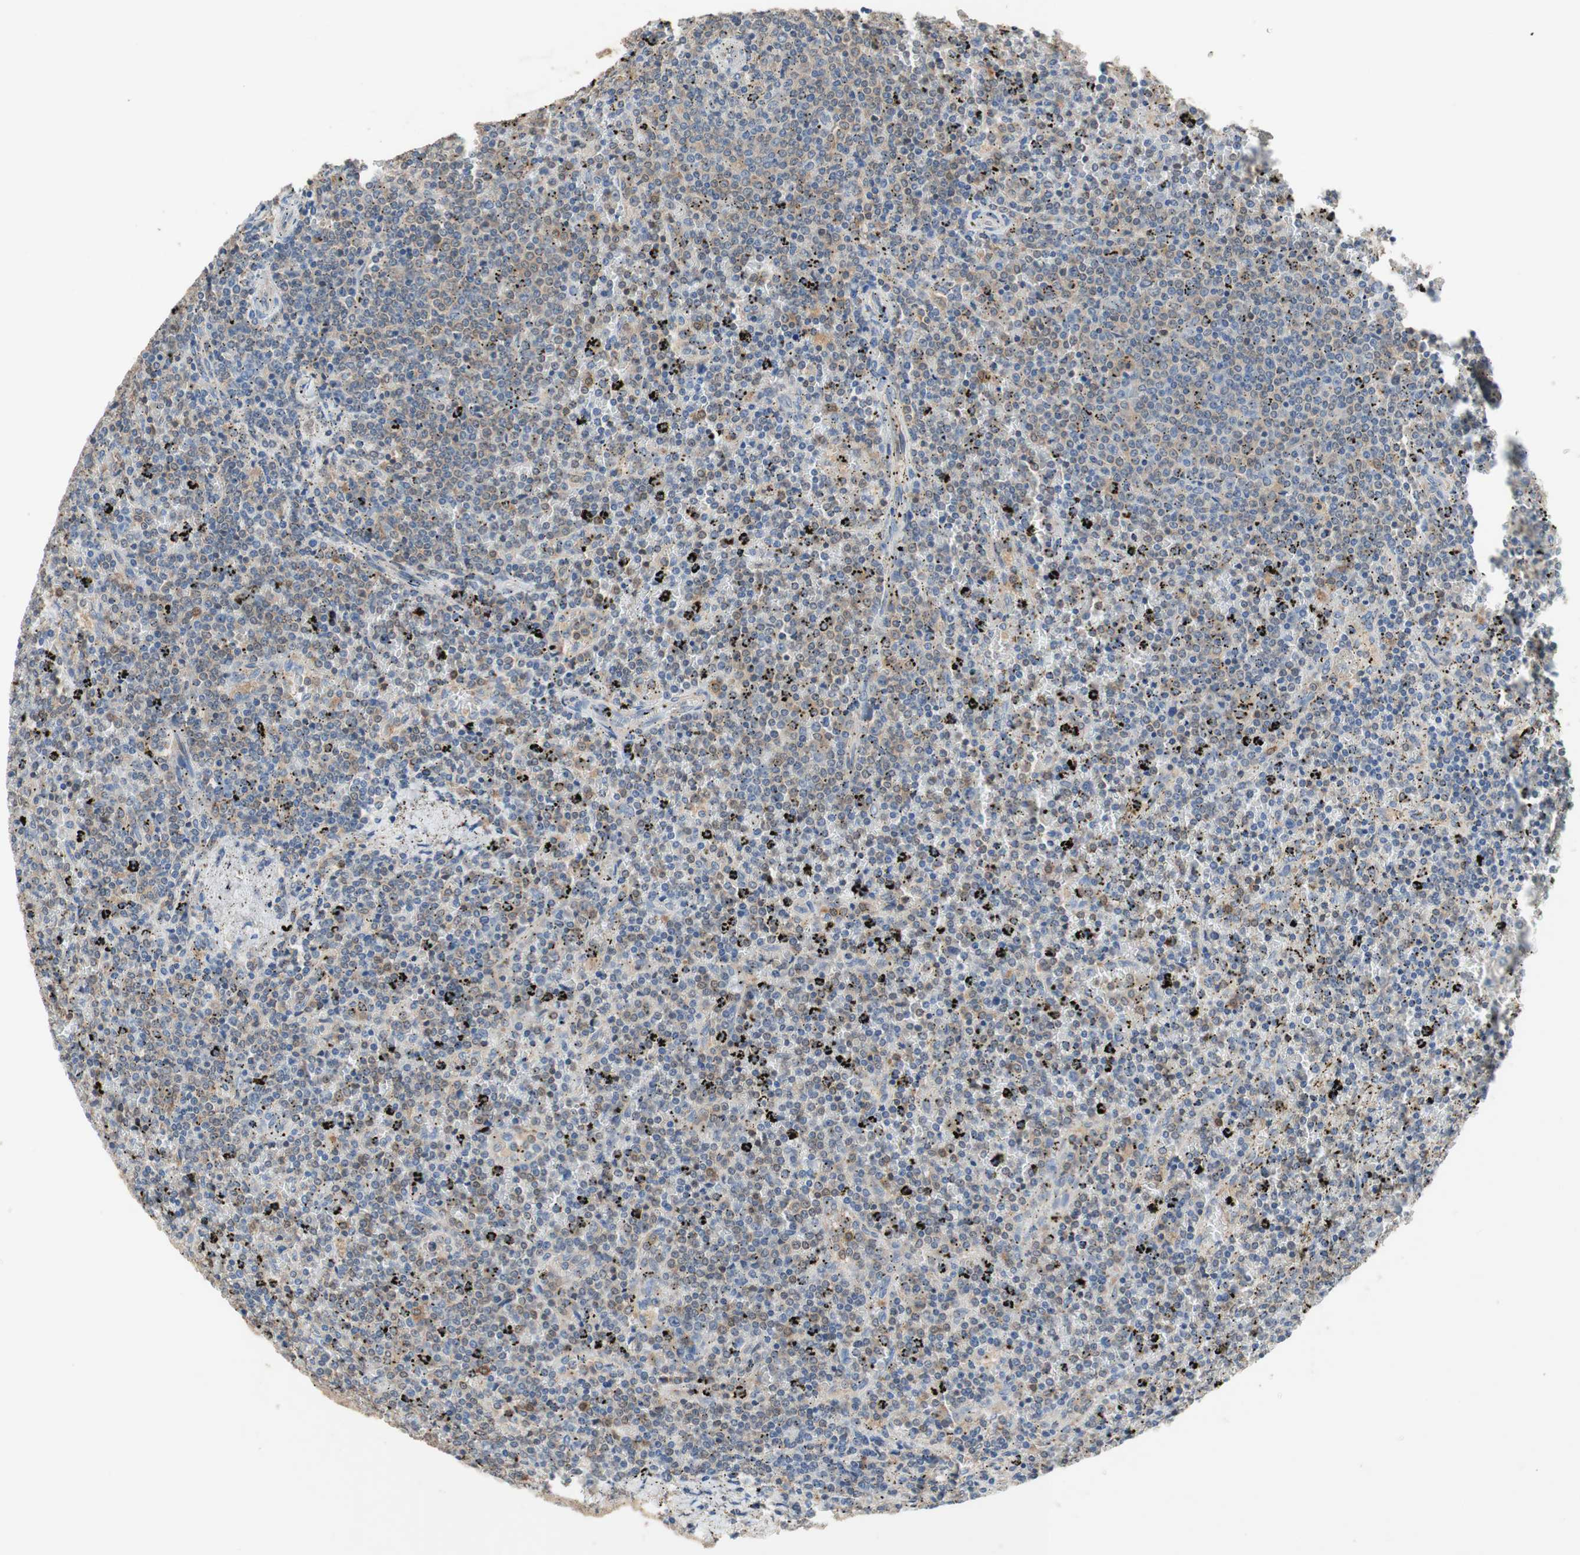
{"staining": {"intensity": "weak", "quantity": "25%-75%", "location": "cytoplasmic/membranous"}, "tissue": "lymphoma", "cell_type": "Tumor cells", "image_type": "cancer", "snomed": [{"axis": "morphology", "description": "Malignant lymphoma, non-Hodgkin's type, Low grade"}, {"axis": "topography", "description": "Spleen"}], "caption": "Tumor cells exhibit low levels of weak cytoplasmic/membranous staining in approximately 25%-75% of cells in low-grade malignant lymphoma, non-Hodgkin's type. (Stains: DAB (3,3'-diaminobenzidine) in brown, nuclei in blue, Microscopy: brightfield microscopy at high magnification).", "gene": "ADAP1", "patient": {"sex": "female", "age": 77}}